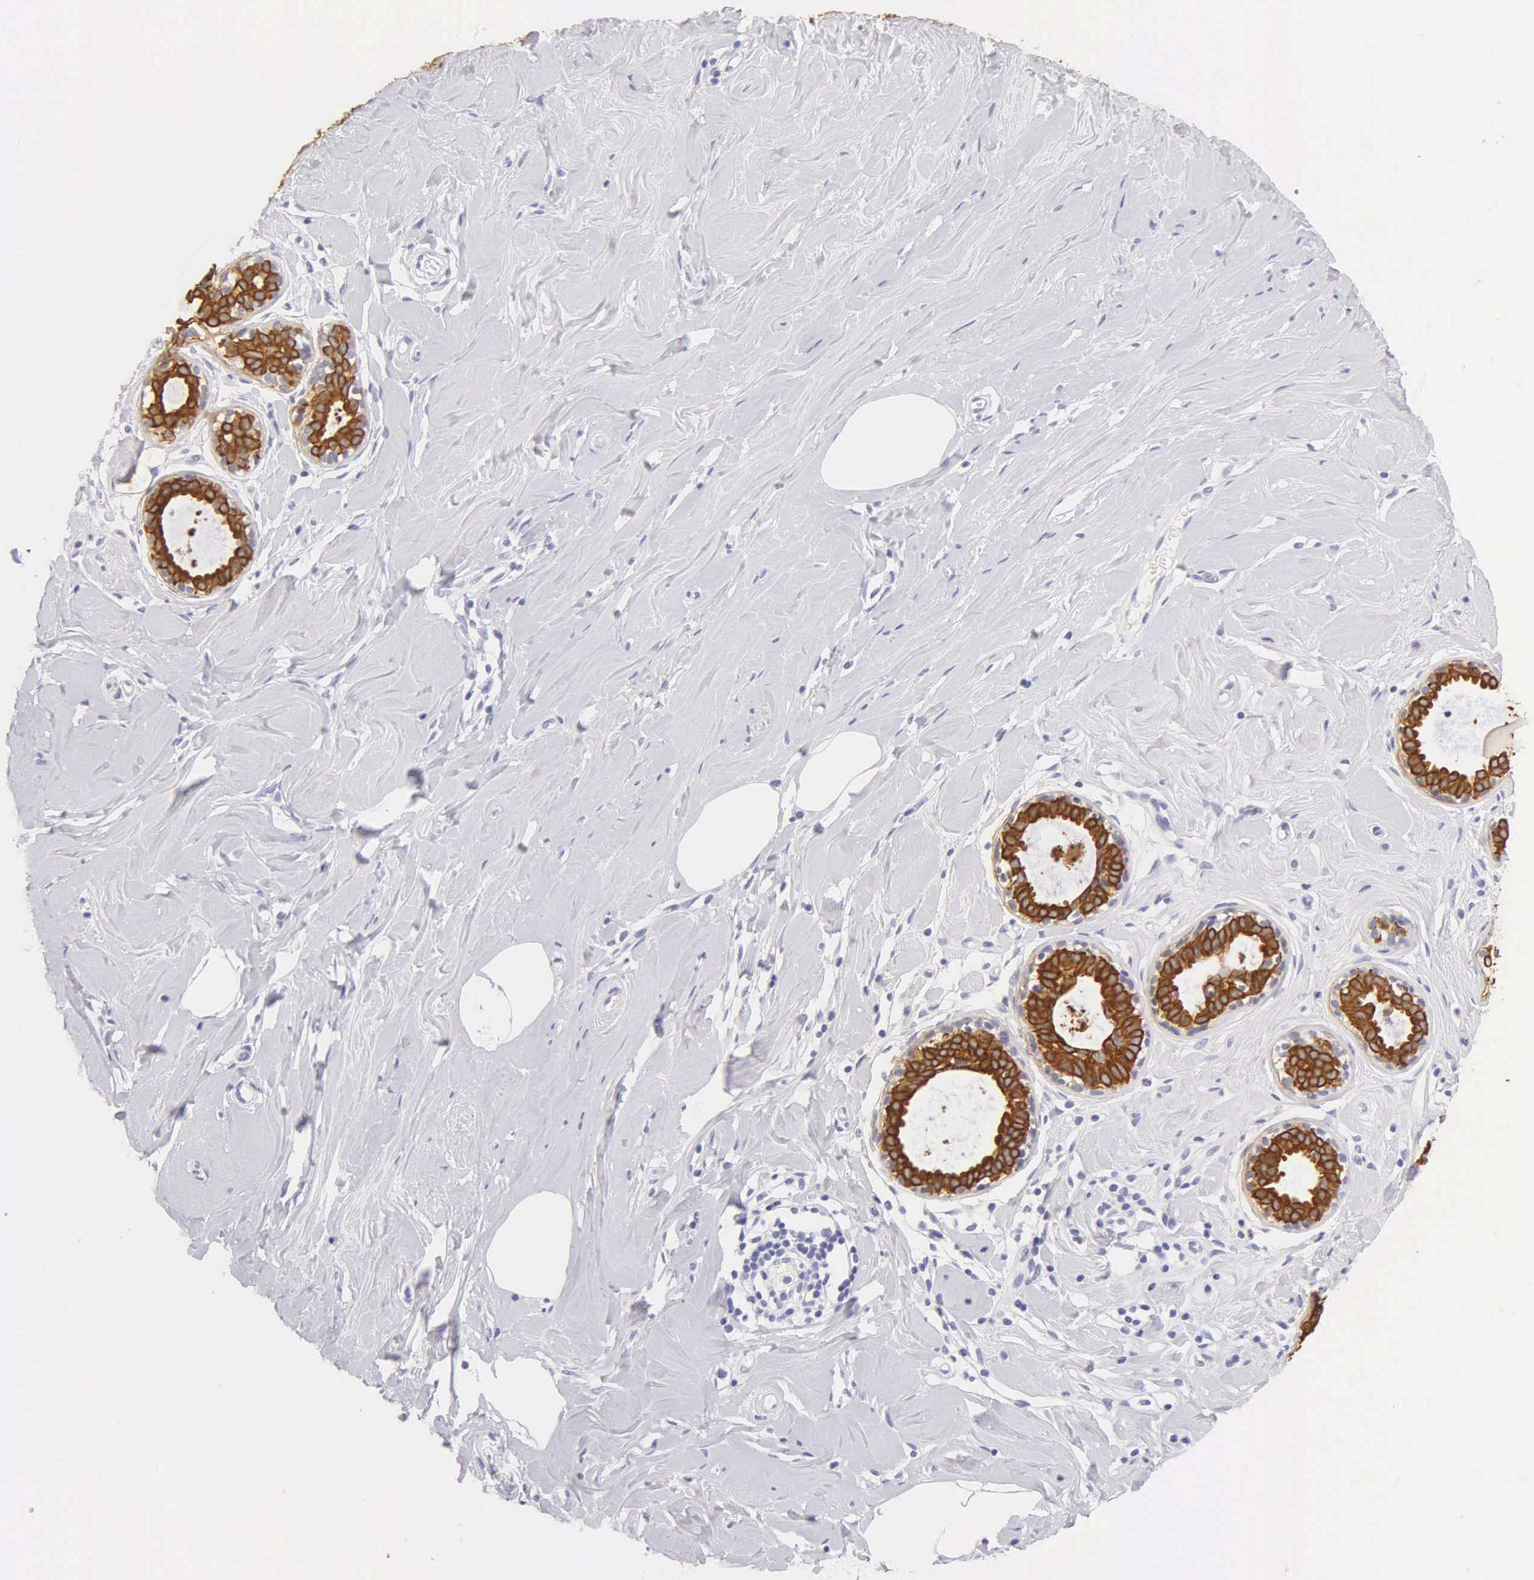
{"staining": {"intensity": "negative", "quantity": "none", "location": "none"}, "tissue": "breast", "cell_type": "Adipocytes", "image_type": "normal", "snomed": [{"axis": "morphology", "description": "Normal tissue, NOS"}, {"axis": "topography", "description": "Breast"}], "caption": "Adipocytes show no significant expression in benign breast. Brightfield microscopy of immunohistochemistry (IHC) stained with DAB (brown) and hematoxylin (blue), captured at high magnification.", "gene": "KRT14", "patient": {"sex": "female", "age": 44}}